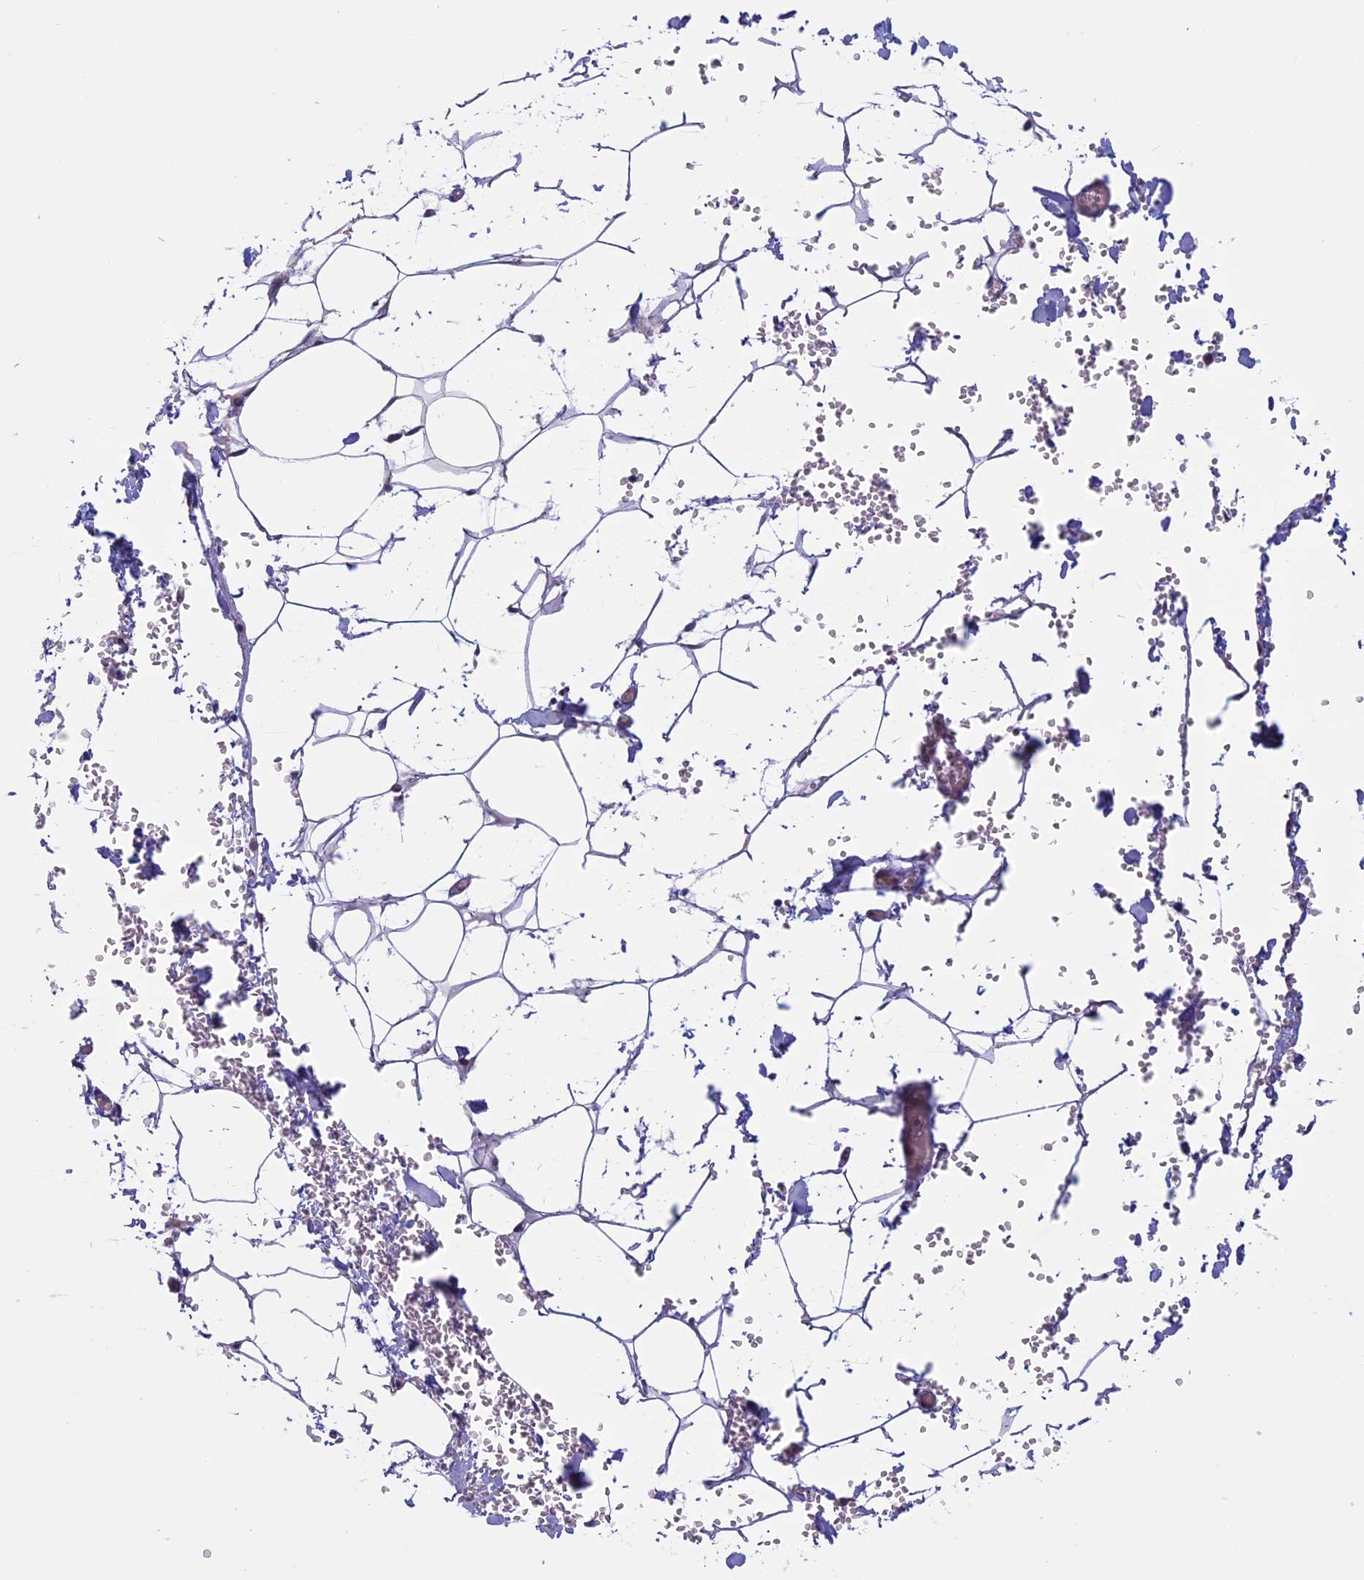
{"staining": {"intensity": "negative", "quantity": "none", "location": "none"}, "tissue": "adipose tissue", "cell_type": "Adipocytes", "image_type": "normal", "snomed": [{"axis": "morphology", "description": "Normal tissue, NOS"}, {"axis": "topography", "description": "Gallbladder"}, {"axis": "topography", "description": "Peripheral nerve tissue"}], "caption": "Immunohistochemistry (IHC) micrograph of normal adipose tissue stained for a protein (brown), which displays no staining in adipocytes.", "gene": "CNOT6L", "patient": {"sex": "male", "age": 38}}